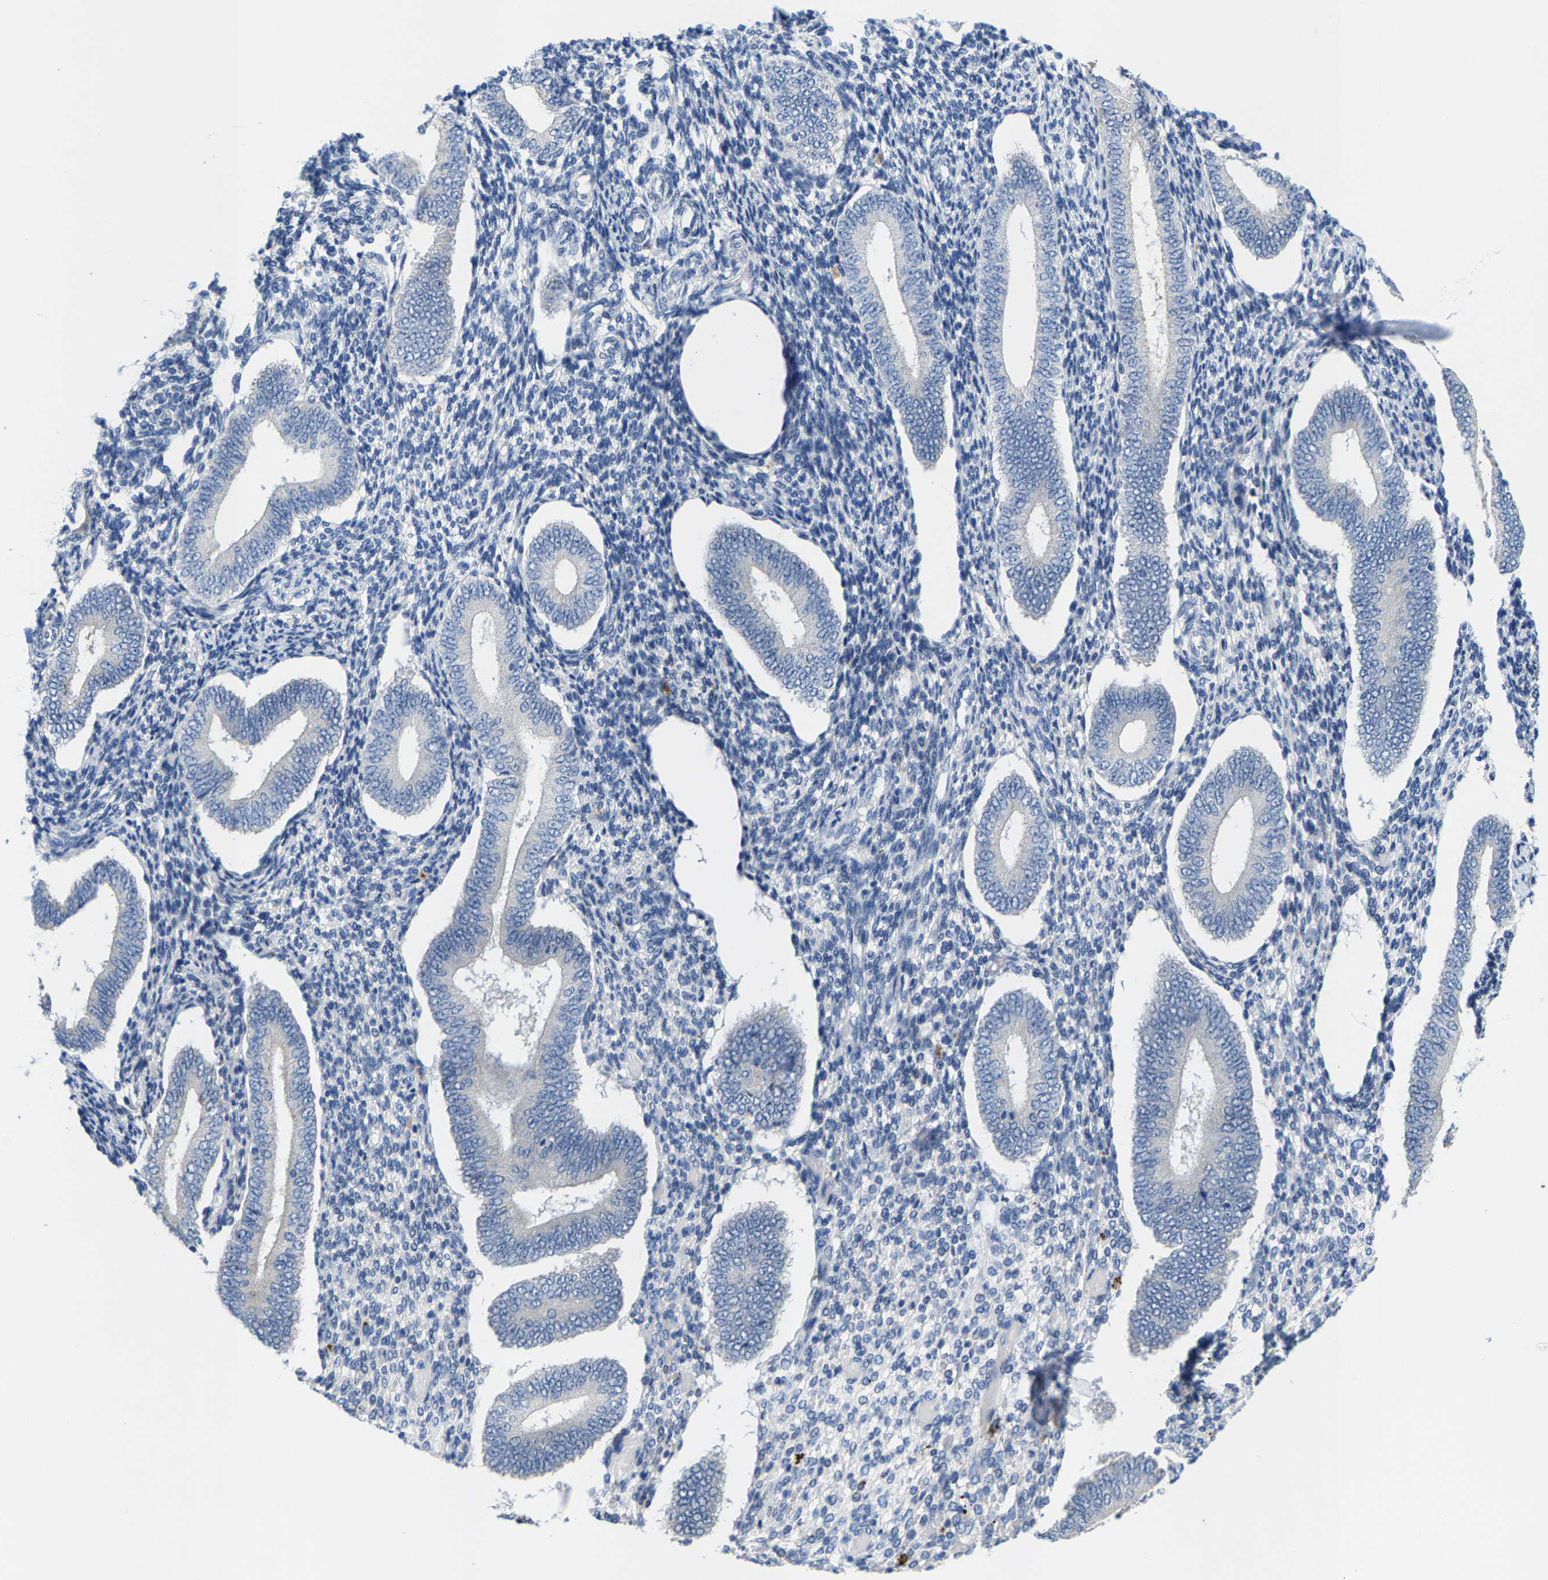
{"staining": {"intensity": "negative", "quantity": "none", "location": "none"}, "tissue": "endometrium", "cell_type": "Cells in endometrial stroma", "image_type": "normal", "snomed": [{"axis": "morphology", "description": "Normal tissue, NOS"}, {"axis": "topography", "description": "Endometrium"}], "caption": "An immunohistochemistry (IHC) image of normal endometrium is shown. There is no staining in cells in endometrial stroma of endometrium.", "gene": "KLHL1", "patient": {"sex": "female", "age": 42}}